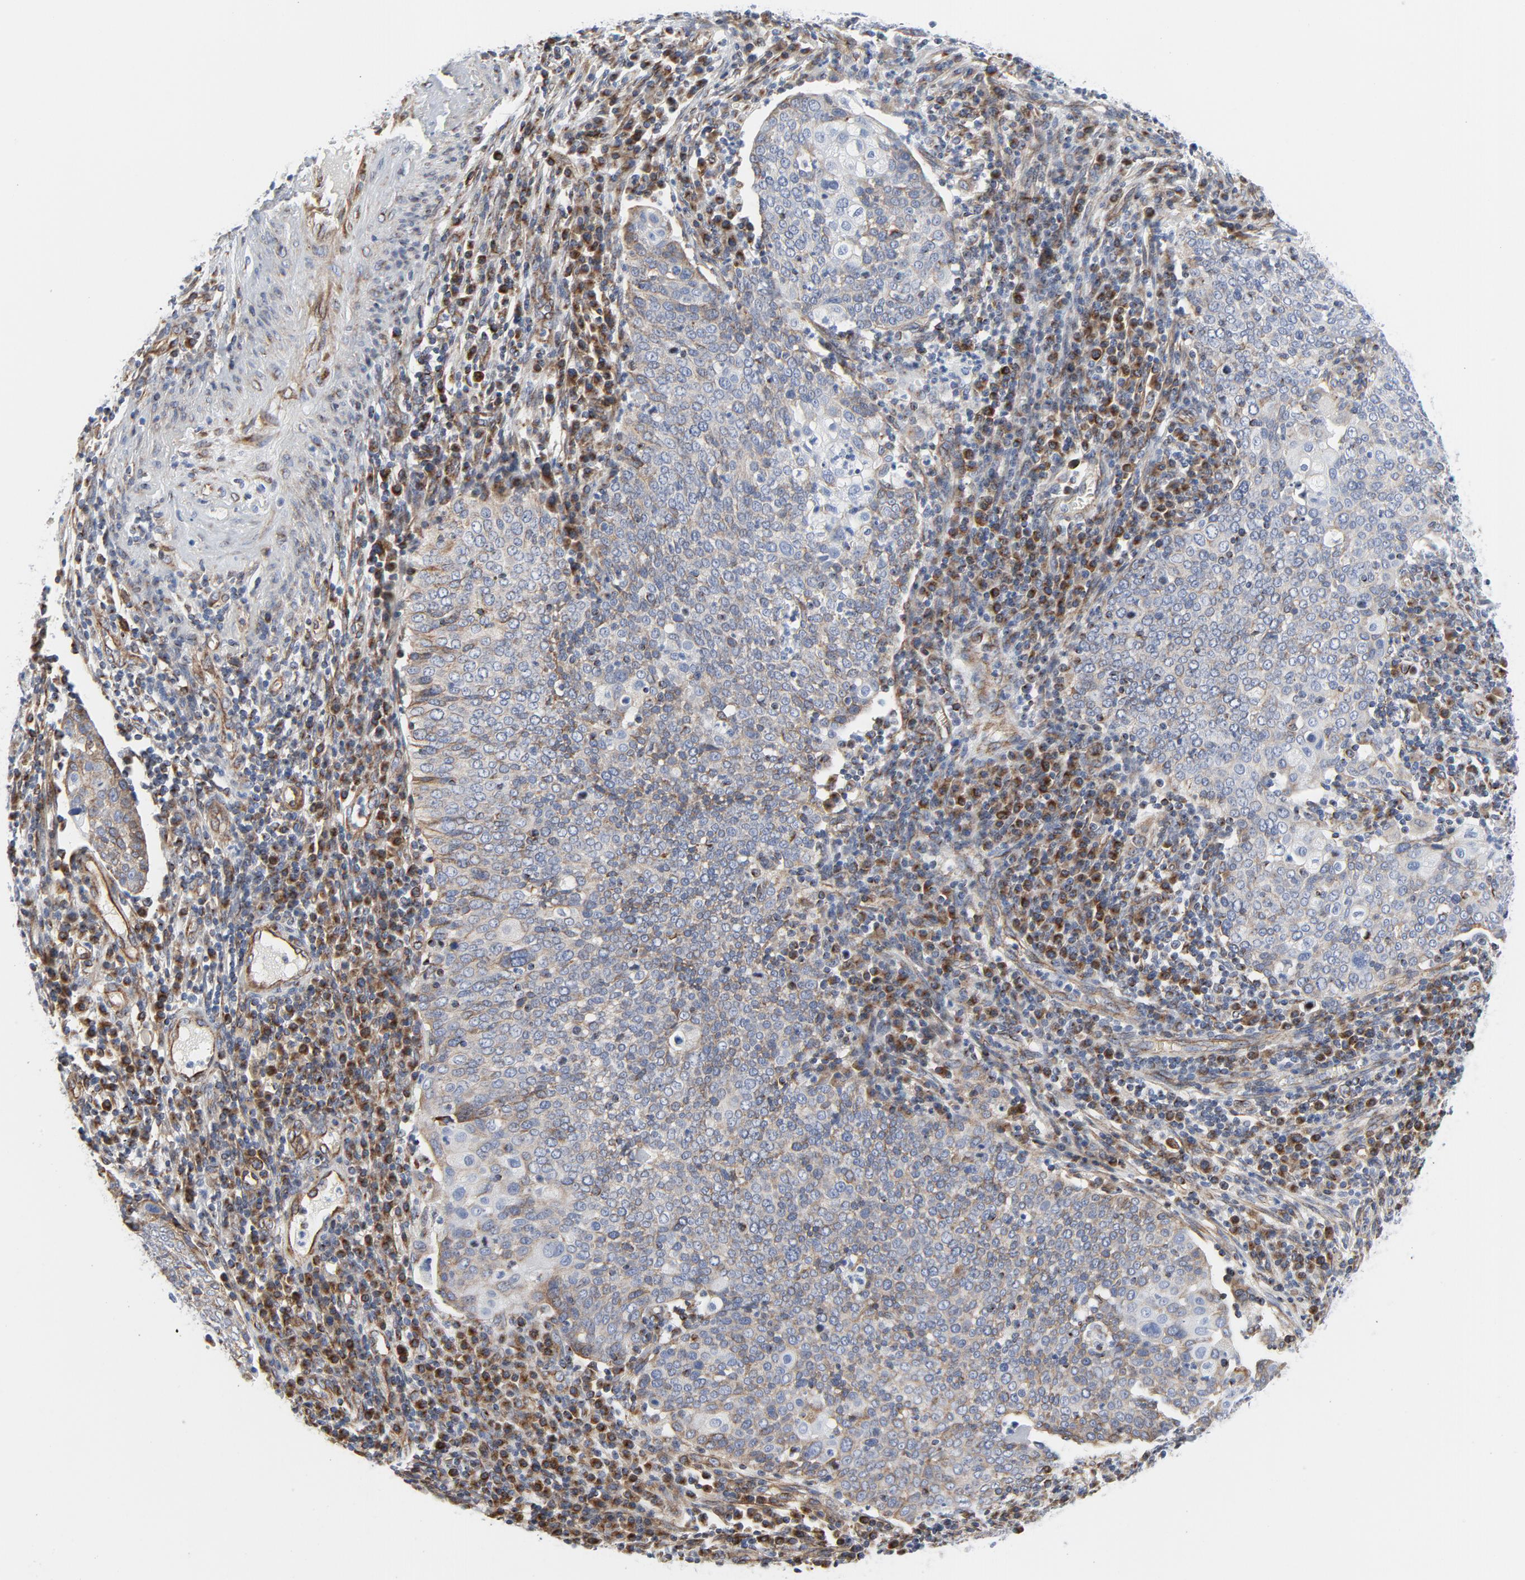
{"staining": {"intensity": "negative", "quantity": "none", "location": "none"}, "tissue": "cervical cancer", "cell_type": "Tumor cells", "image_type": "cancer", "snomed": [{"axis": "morphology", "description": "Squamous cell carcinoma, NOS"}, {"axis": "topography", "description": "Cervix"}], "caption": "This is a histopathology image of immunohistochemistry (IHC) staining of cervical cancer, which shows no expression in tumor cells. The staining was performed using DAB to visualize the protein expression in brown, while the nuclei were stained in blue with hematoxylin (Magnification: 20x).", "gene": "TUBB1", "patient": {"sex": "female", "age": 40}}